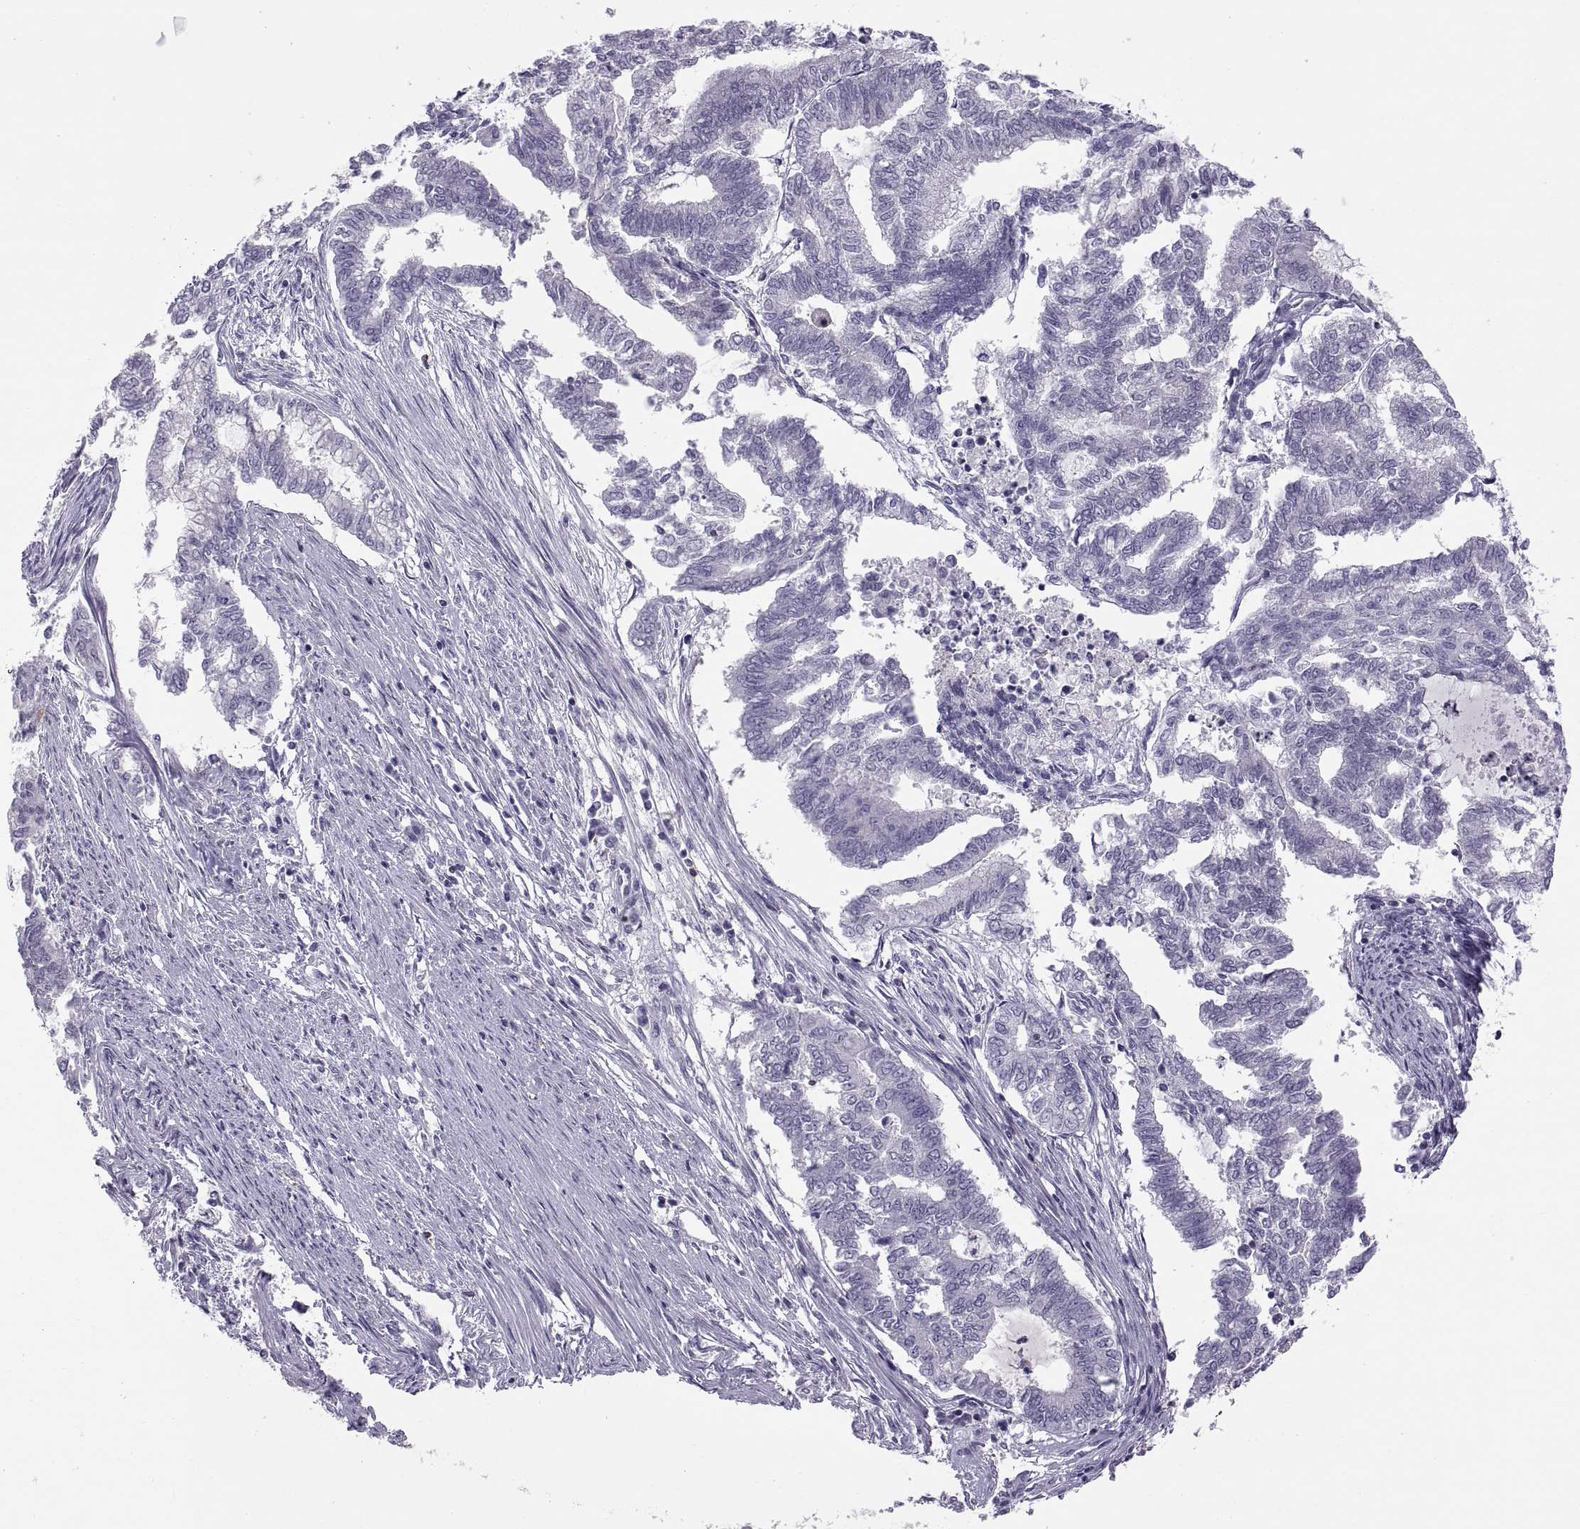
{"staining": {"intensity": "negative", "quantity": "none", "location": "none"}, "tissue": "endometrial cancer", "cell_type": "Tumor cells", "image_type": "cancer", "snomed": [{"axis": "morphology", "description": "Adenocarcinoma, NOS"}, {"axis": "topography", "description": "Endometrium"}], "caption": "Immunohistochemical staining of endometrial cancer shows no significant positivity in tumor cells.", "gene": "TTC21A", "patient": {"sex": "female", "age": 79}}